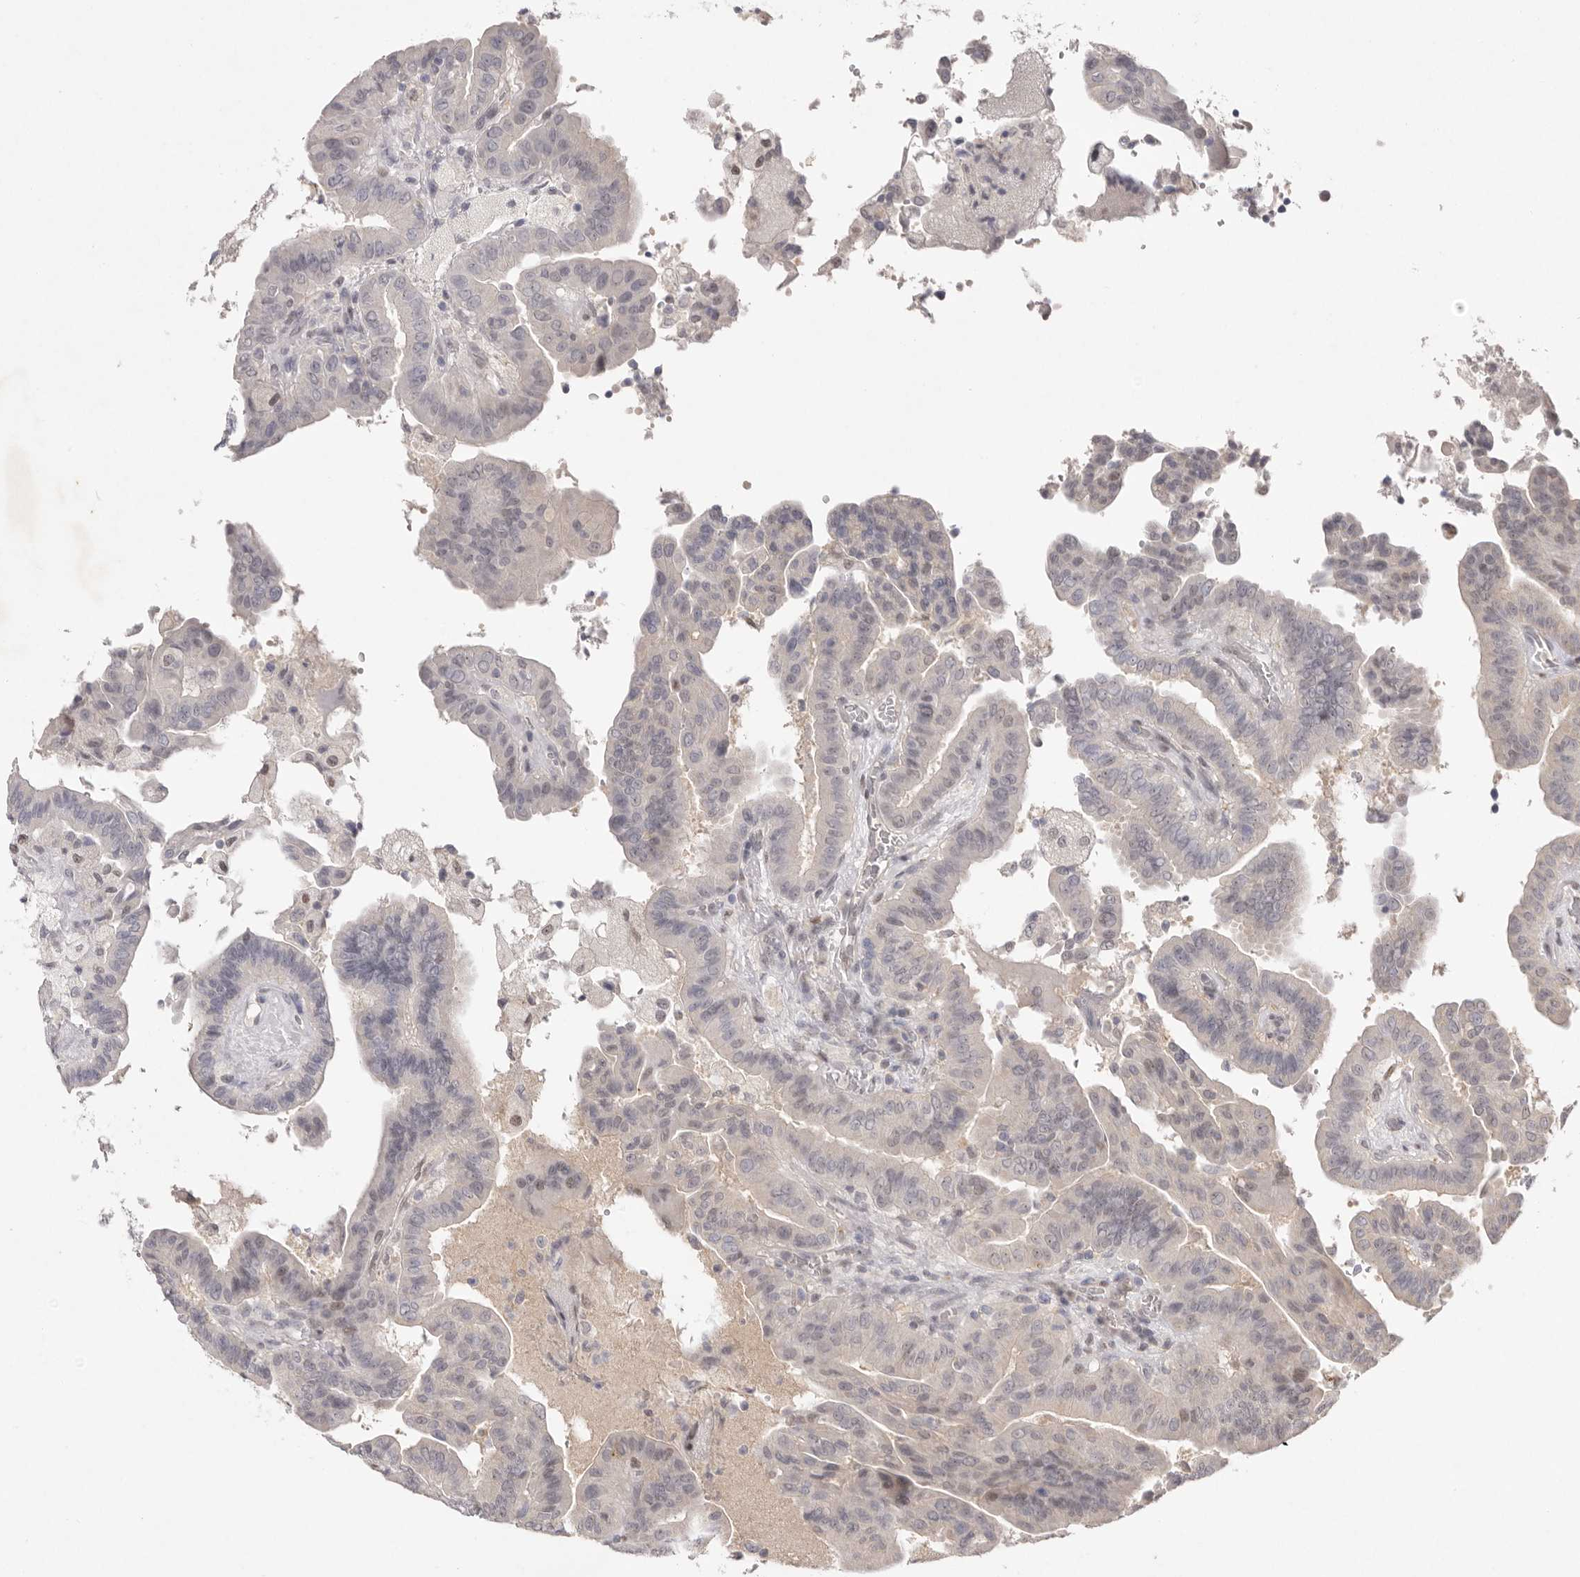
{"staining": {"intensity": "negative", "quantity": "none", "location": "none"}, "tissue": "thyroid cancer", "cell_type": "Tumor cells", "image_type": "cancer", "snomed": [{"axis": "morphology", "description": "Papillary adenocarcinoma, NOS"}, {"axis": "topography", "description": "Thyroid gland"}], "caption": "High magnification brightfield microscopy of thyroid papillary adenocarcinoma stained with DAB (brown) and counterstained with hematoxylin (blue): tumor cells show no significant positivity. Brightfield microscopy of immunohistochemistry stained with DAB (brown) and hematoxylin (blue), captured at high magnification.", "gene": "TADA1", "patient": {"sex": "male", "age": 33}}